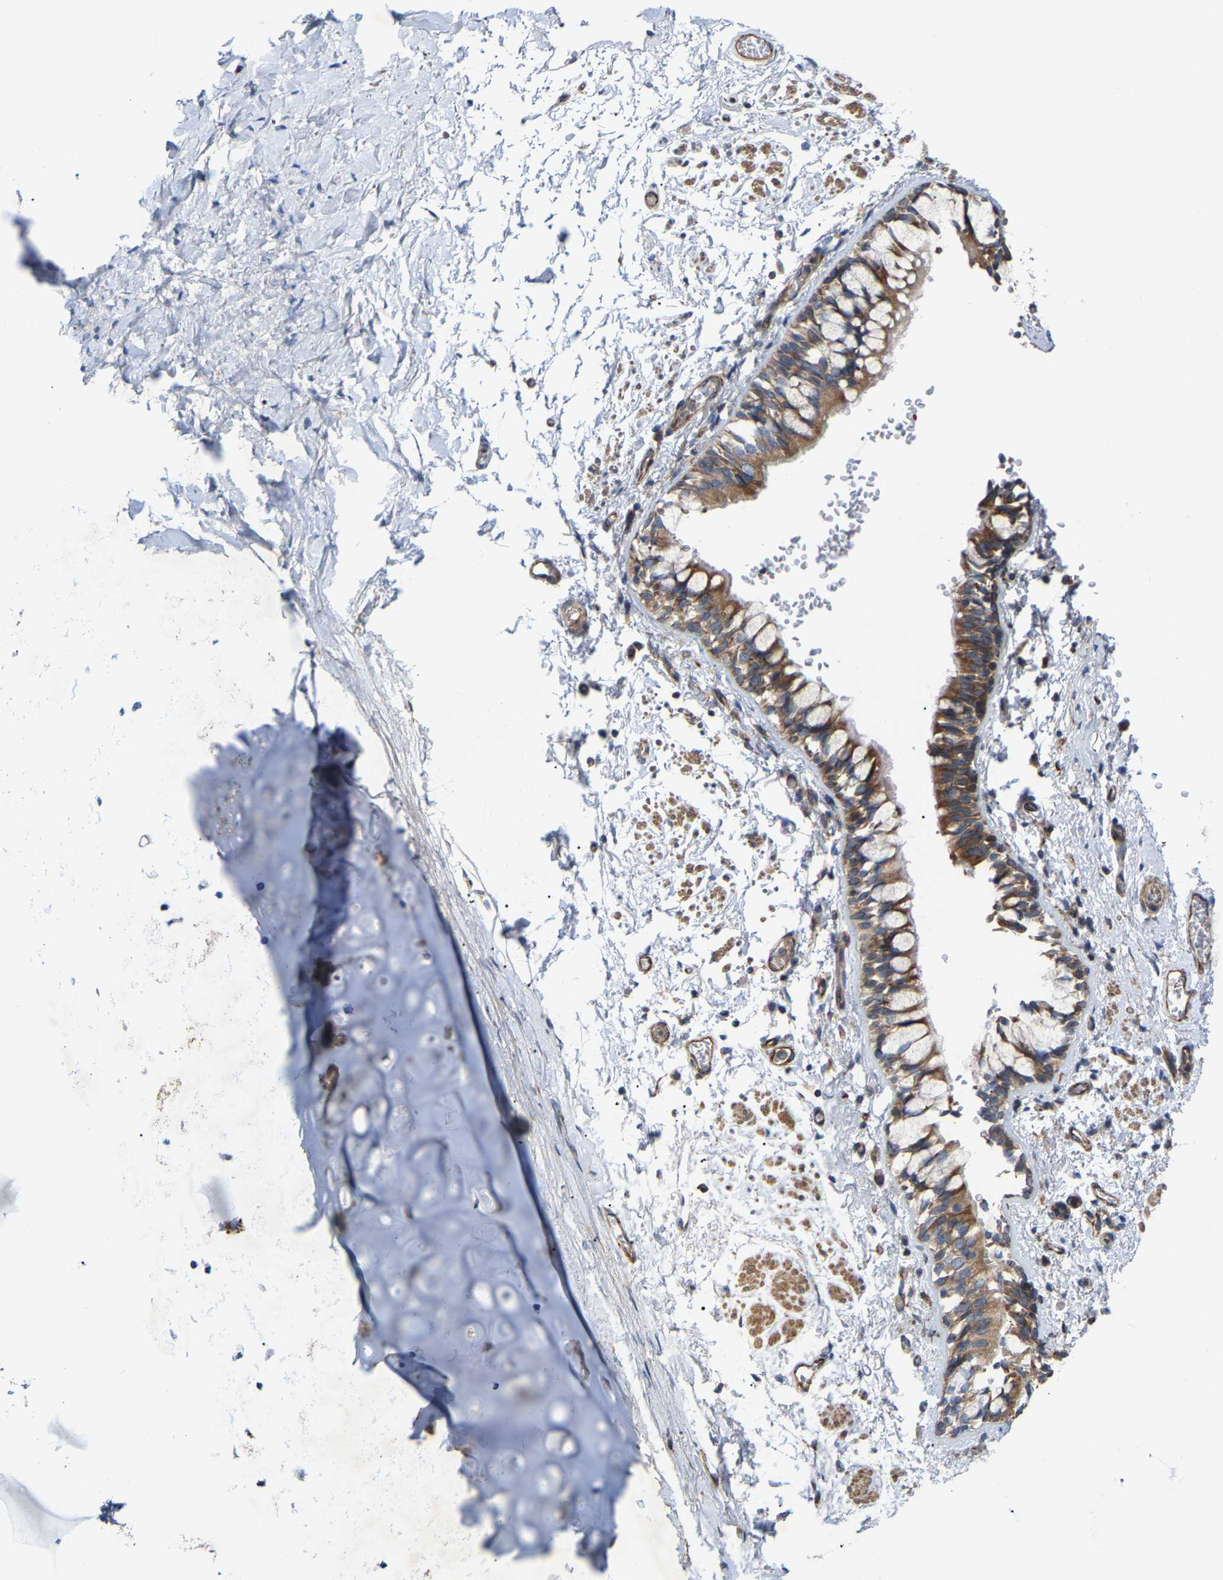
{"staining": {"intensity": "weak", "quantity": ">75%", "location": "cytoplasmic/membranous"}, "tissue": "adipose tissue", "cell_type": "Adipocytes", "image_type": "normal", "snomed": [{"axis": "morphology", "description": "Normal tissue, NOS"}, {"axis": "topography", "description": "Cartilage tissue"}, {"axis": "topography", "description": "Lung"}], "caption": "Immunohistochemistry (IHC) photomicrograph of normal adipose tissue: adipose tissue stained using IHC shows low levels of weak protein expression localized specifically in the cytoplasmic/membranous of adipocytes, appearing as a cytoplasmic/membranous brown color.", "gene": "TOR1B", "patient": {"sex": "female", "age": 77}}